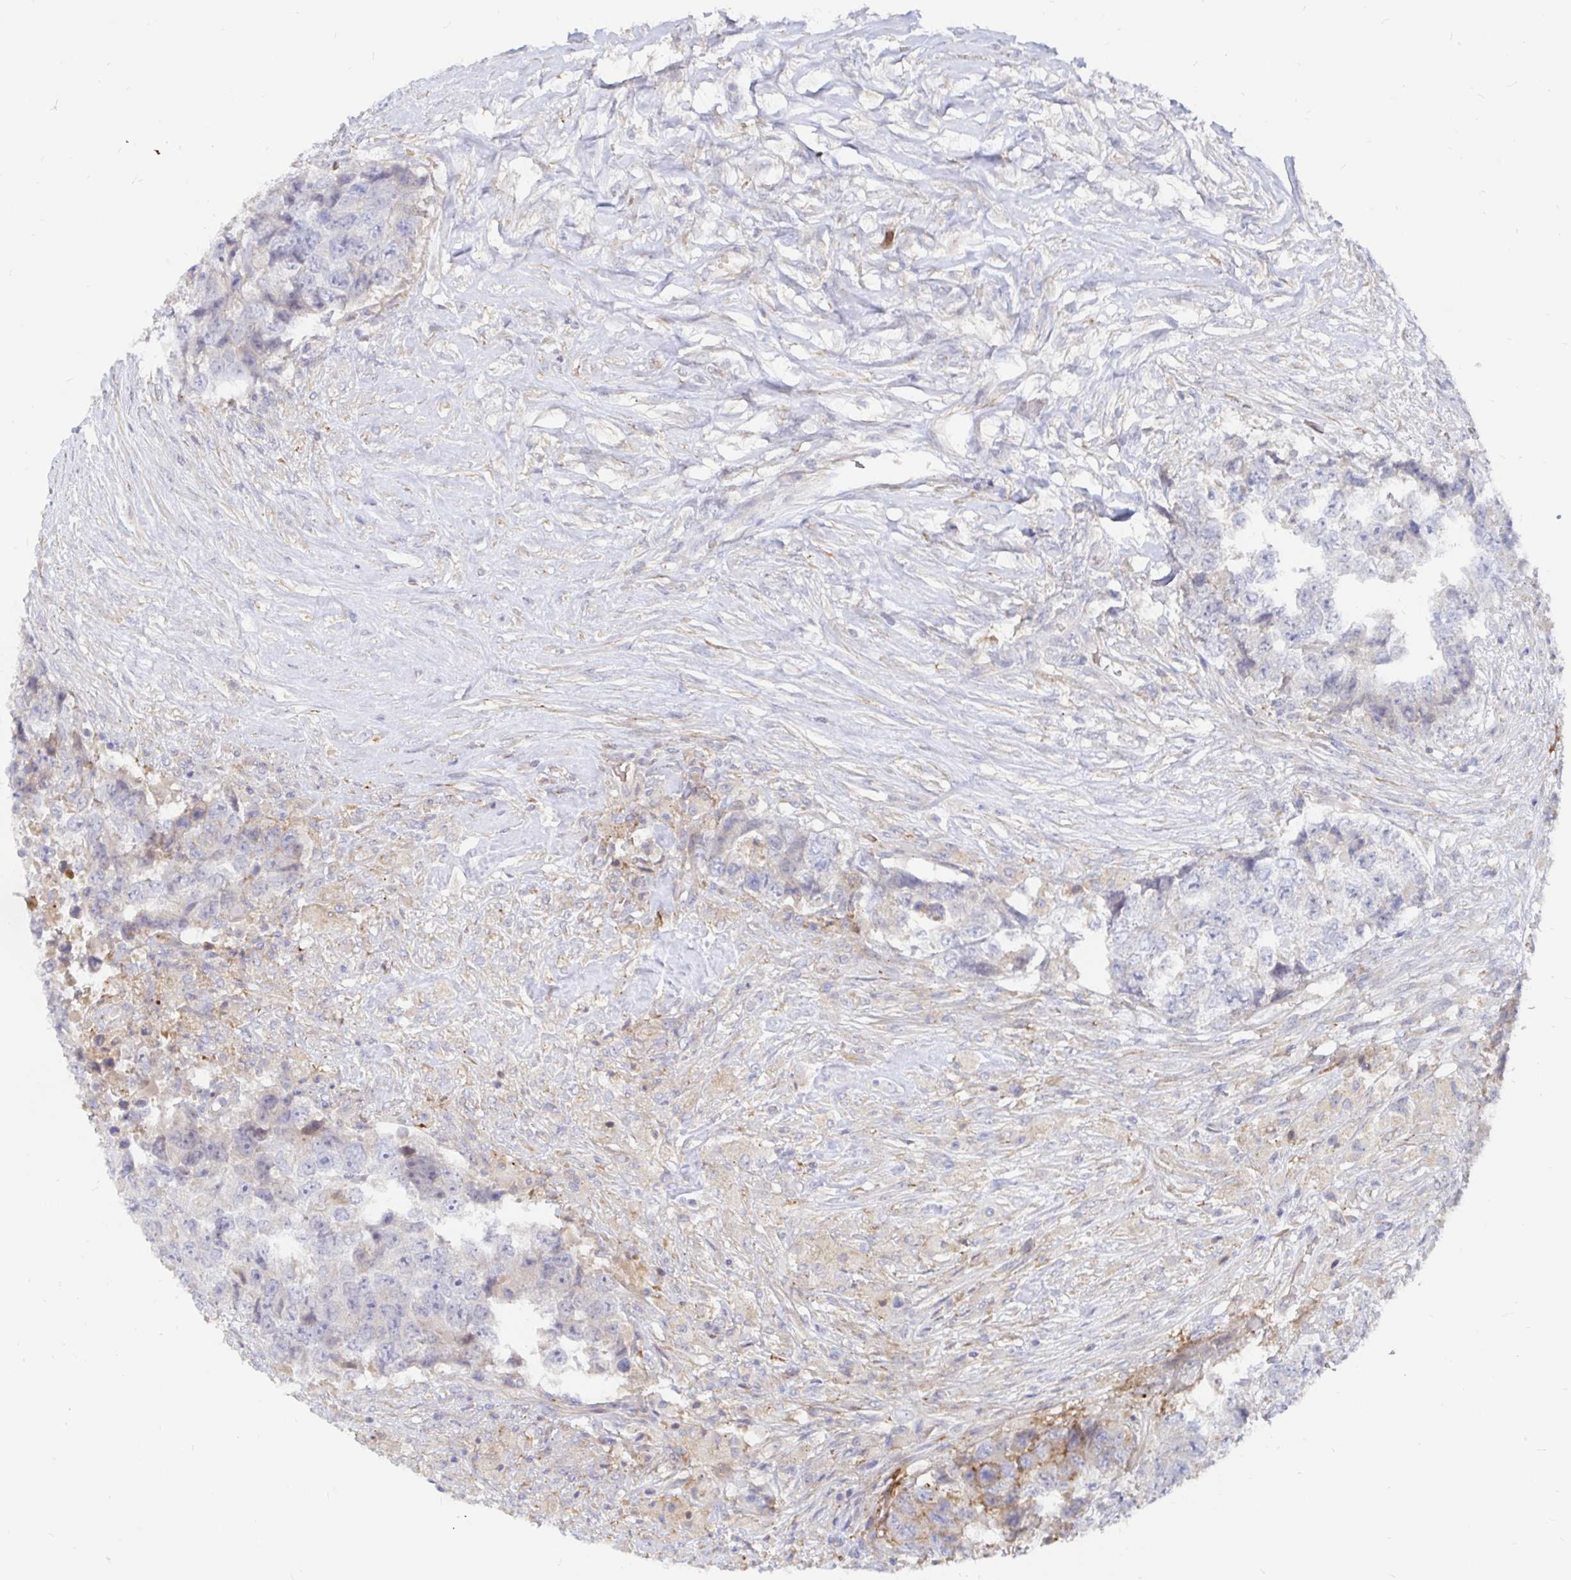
{"staining": {"intensity": "negative", "quantity": "none", "location": "none"}, "tissue": "testis cancer", "cell_type": "Tumor cells", "image_type": "cancer", "snomed": [{"axis": "morphology", "description": "Carcinoma, Embryonal, NOS"}, {"axis": "topography", "description": "Testis"}], "caption": "Human testis cancer stained for a protein using immunohistochemistry reveals no positivity in tumor cells.", "gene": "KCTD19", "patient": {"sex": "male", "age": 24}}